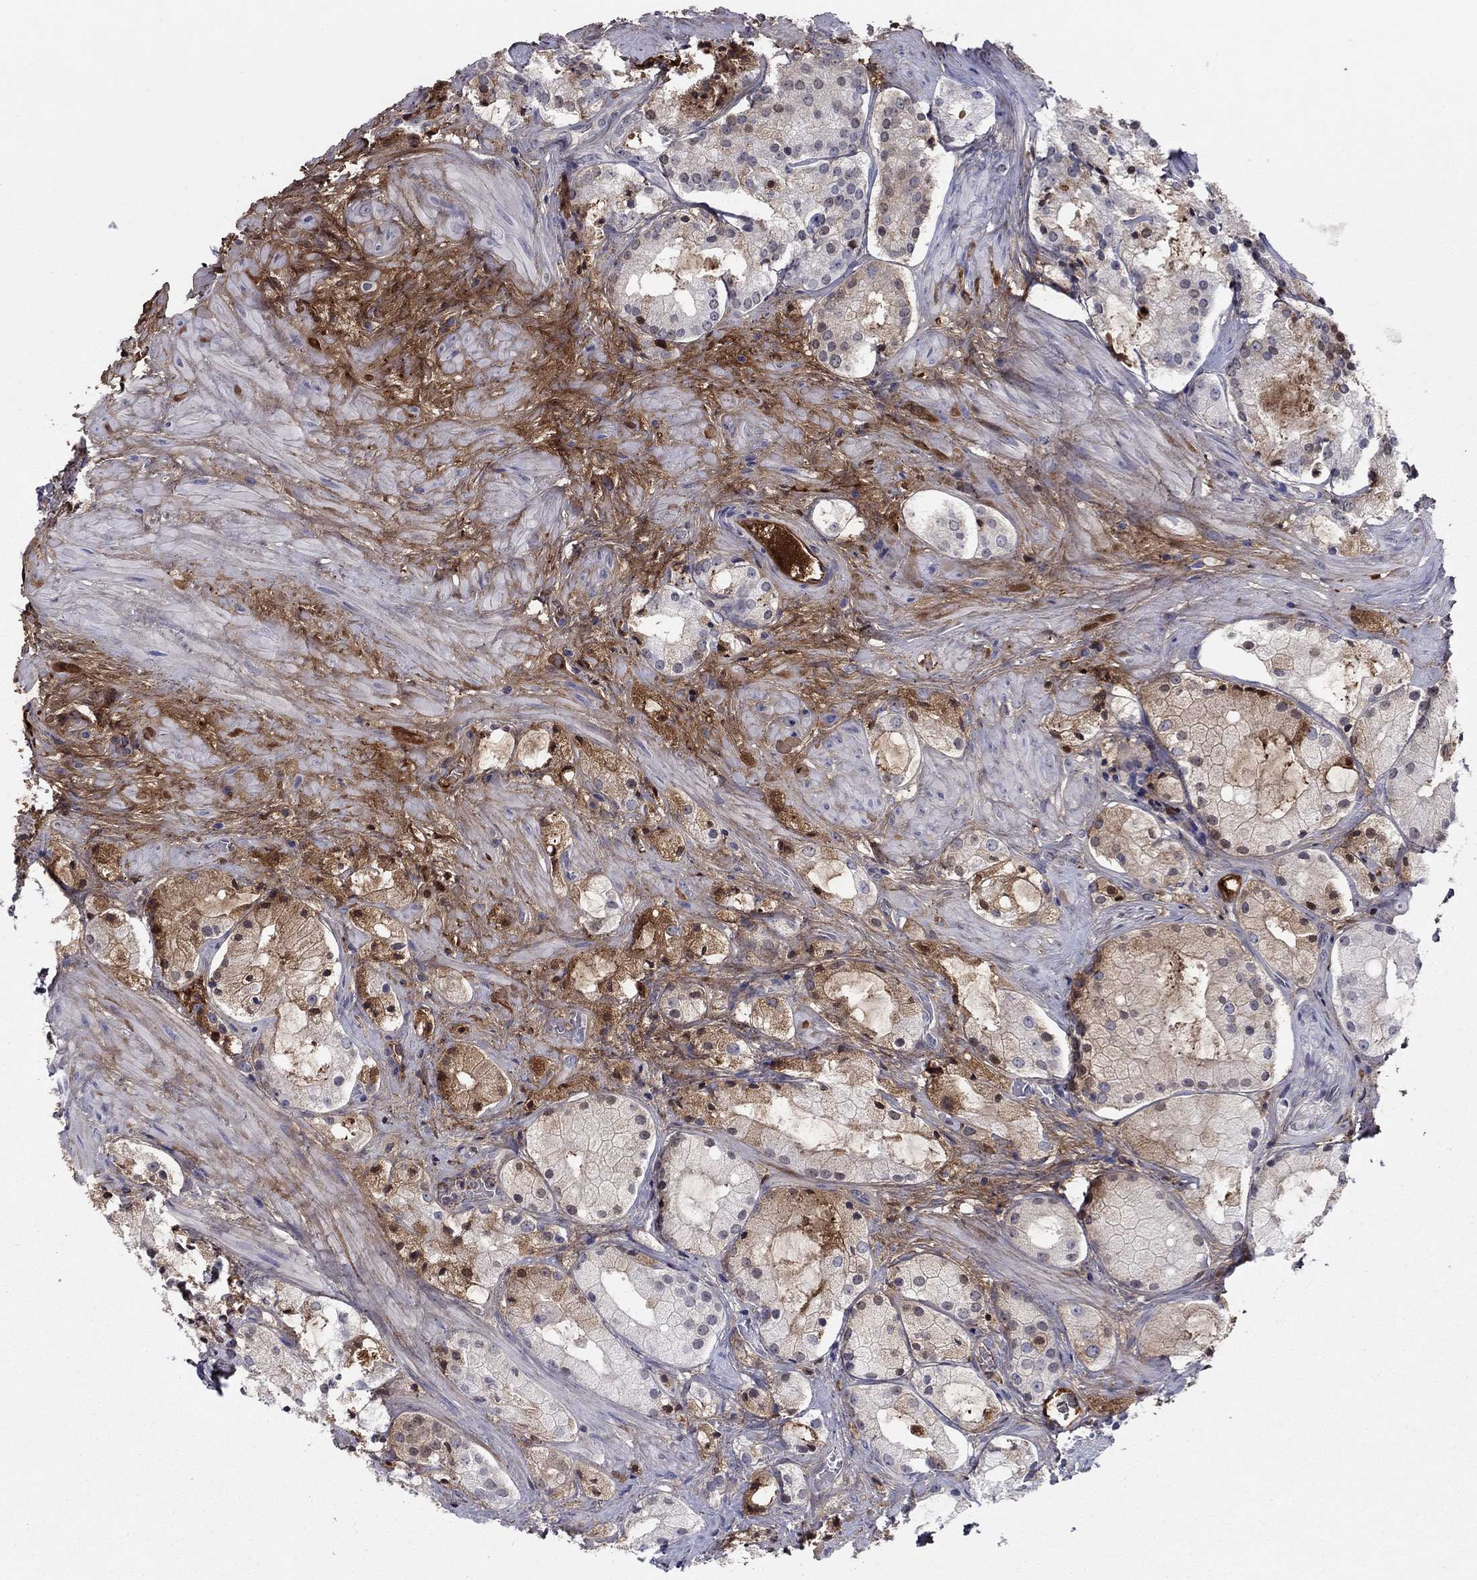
{"staining": {"intensity": "moderate", "quantity": "<25%", "location": "cytoplasmic/membranous"}, "tissue": "prostate cancer", "cell_type": "Tumor cells", "image_type": "cancer", "snomed": [{"axis": "morphology", "description": "Adenocarcinoma, NOS"}, {"axis": "morphology", "description": "Adenocarcinoma, High grade"}, {"axis": "topography", "description": "Prostate"}], "caption": "IHC image of prostate cancer (adenocarcinoma) stained for a protein (brown), which exhibits low levels of moderate cytoplasmic/membranous expression in about <25% of tumor cells.", "gene": "HPX", "patient": {"sex": "male", "age": 64}}